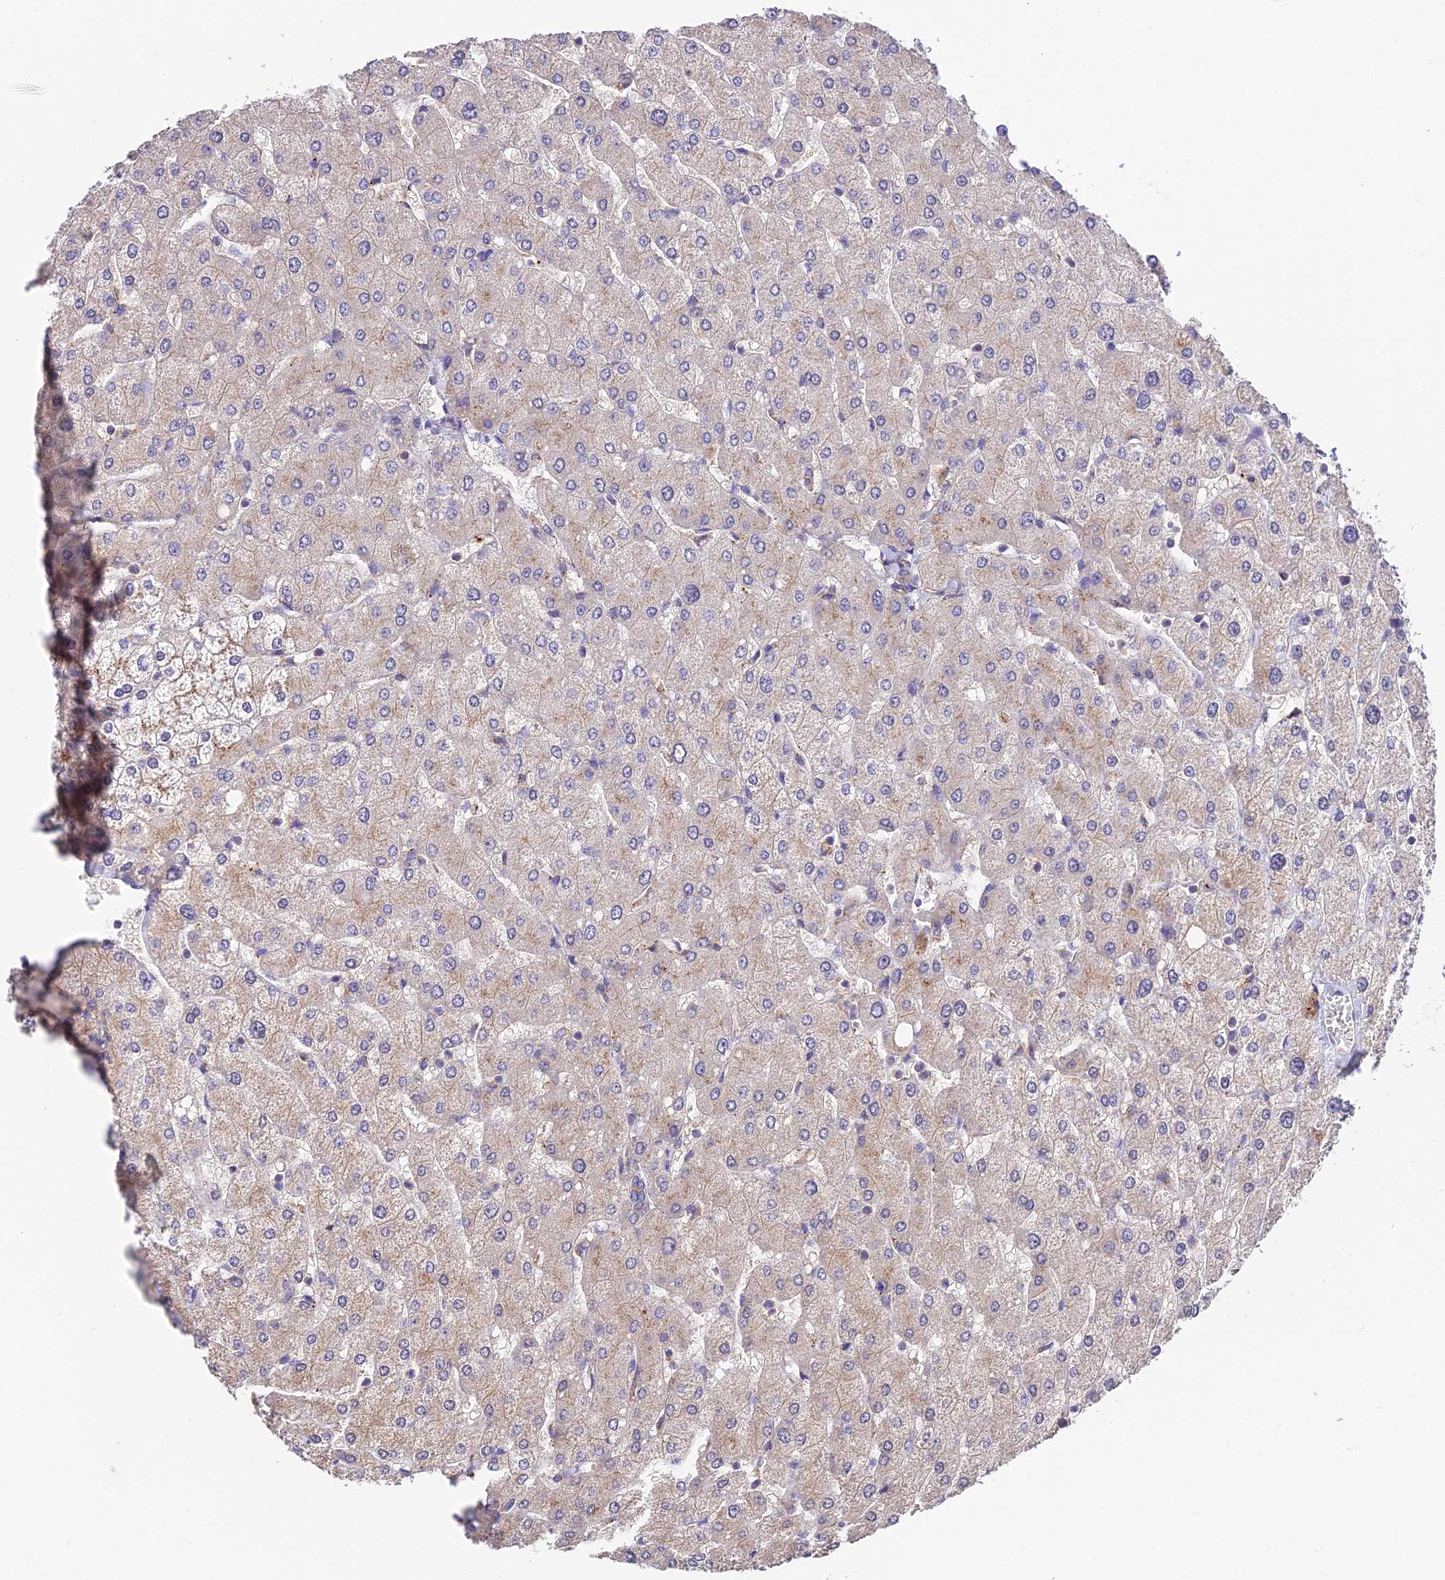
{"staining": {"intensity": "weak", "quantity": "25%-75%", "location": "cytoplasmic/membranous"}, "tissue": "liver", "cell_type": "Cholangiocytes", "image_type": "normal", "snomed": [{"axis": "morphology", "description": "Normal tissue, NOS"}, {"axis": "topography", "description": "Liver"}], "caption": "High-magnification brightfield microscopy of normal liver stained with DAB (3,3'-diaminobenzidine) (brown) and counterstained with hematoxylin (blue). cholangiocytes exhibit weak cytoplasmic/membranous expression is seen in approximately25%-75% of cells. The staining was performed using DAB (3,3'-diaminobenzidine), with brown indicating positive protein expression. Nuclei are stained blue with hematoxylin.", "gene": "QRFP", "patient": {"sex": "male", "age": 55}}